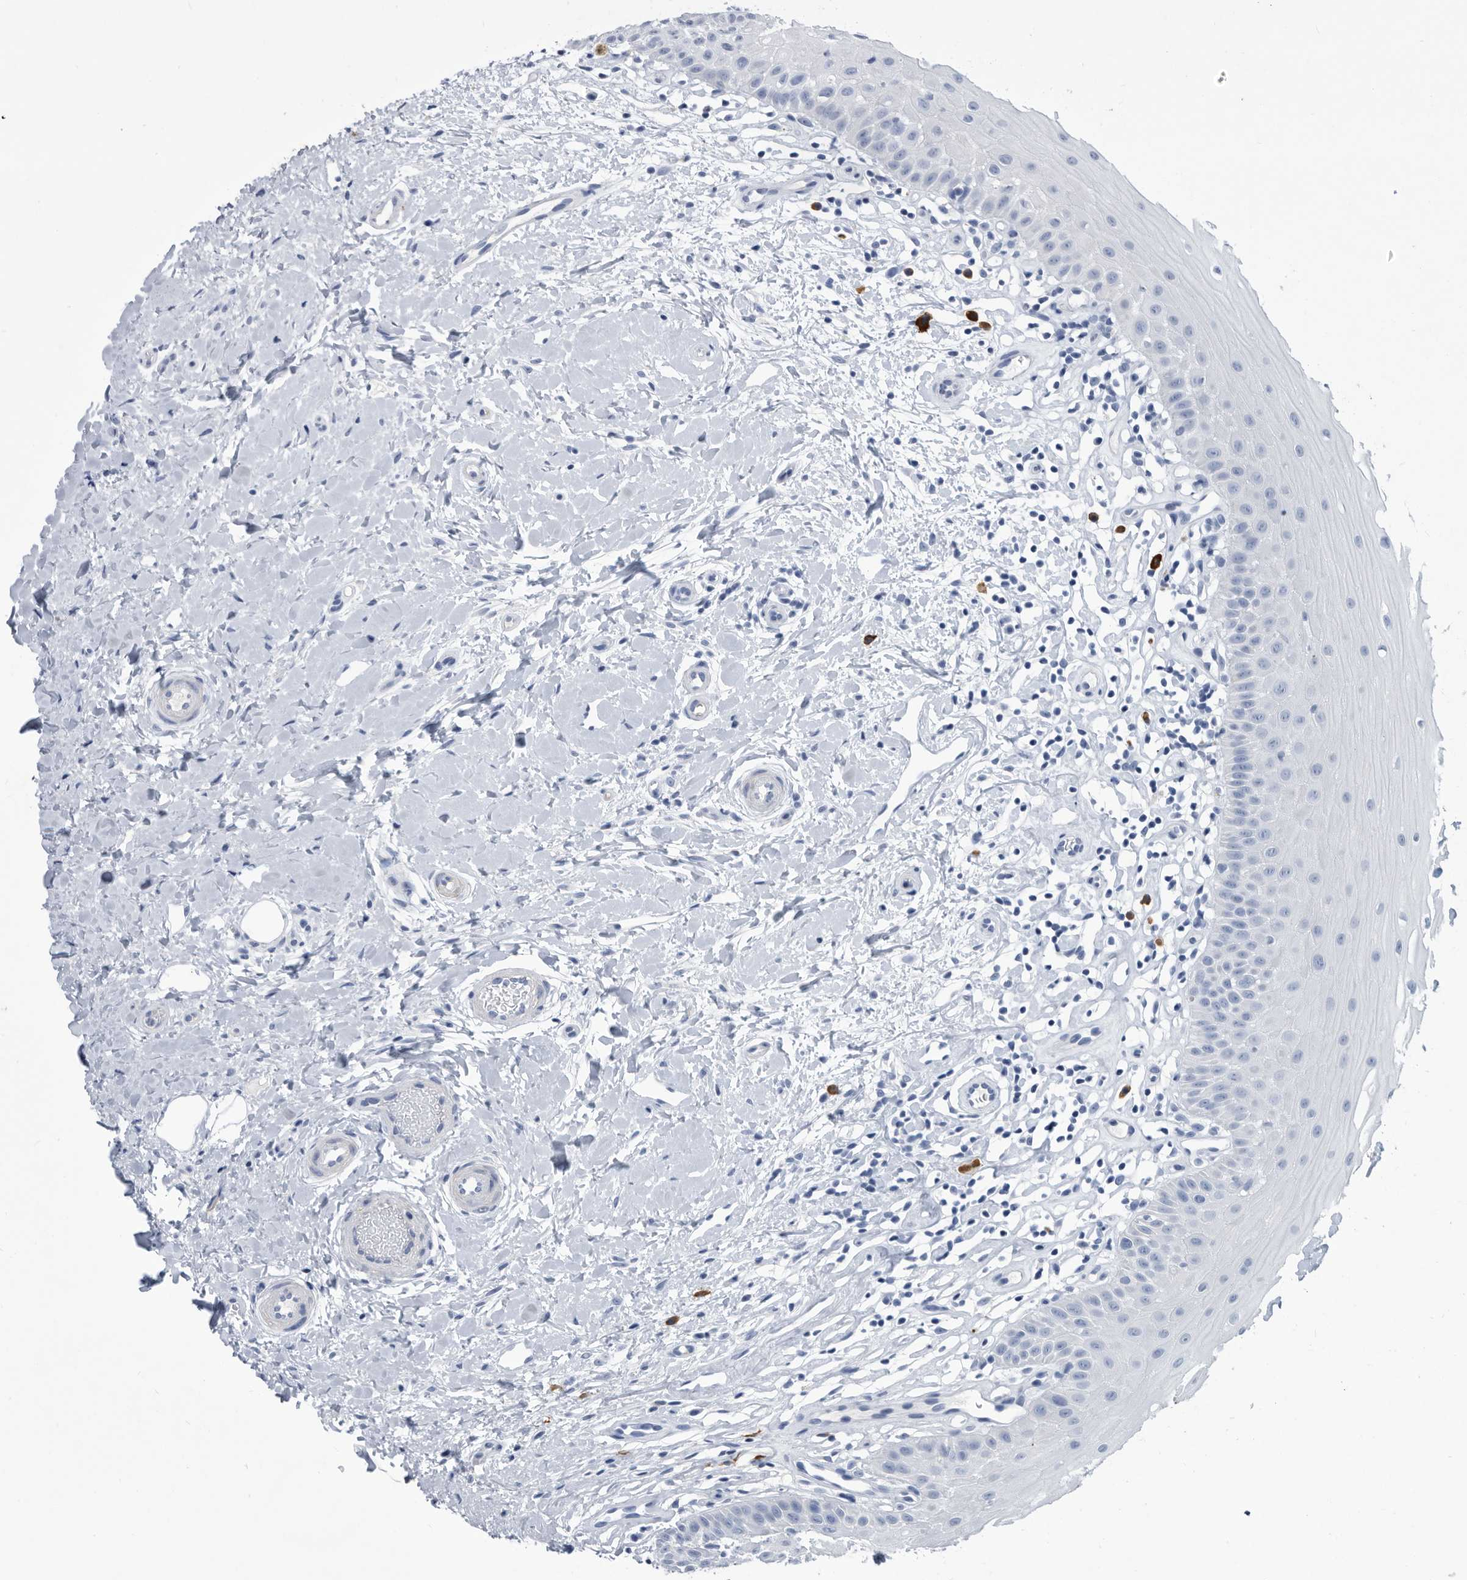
{"staining": {"intensity": "negative", "quantity": "none", "location": "none"}, "tissue": "oral mucosa", "cell_type": "Squamous epithelial cells", "image_type": "normal", "snomed": [{"axis": "morphology", "description": "Normal tissue, NOS"}, {"axis": "topography", "description": "Oral tissue"}], "caption": "DAB immunohistochemical staining of unremarkable human oral mucosa demonstrates no significant expression in squamous epithelial cells.", "gene": "BTBD6", "patient": {"sex": "female", "age": 56}}